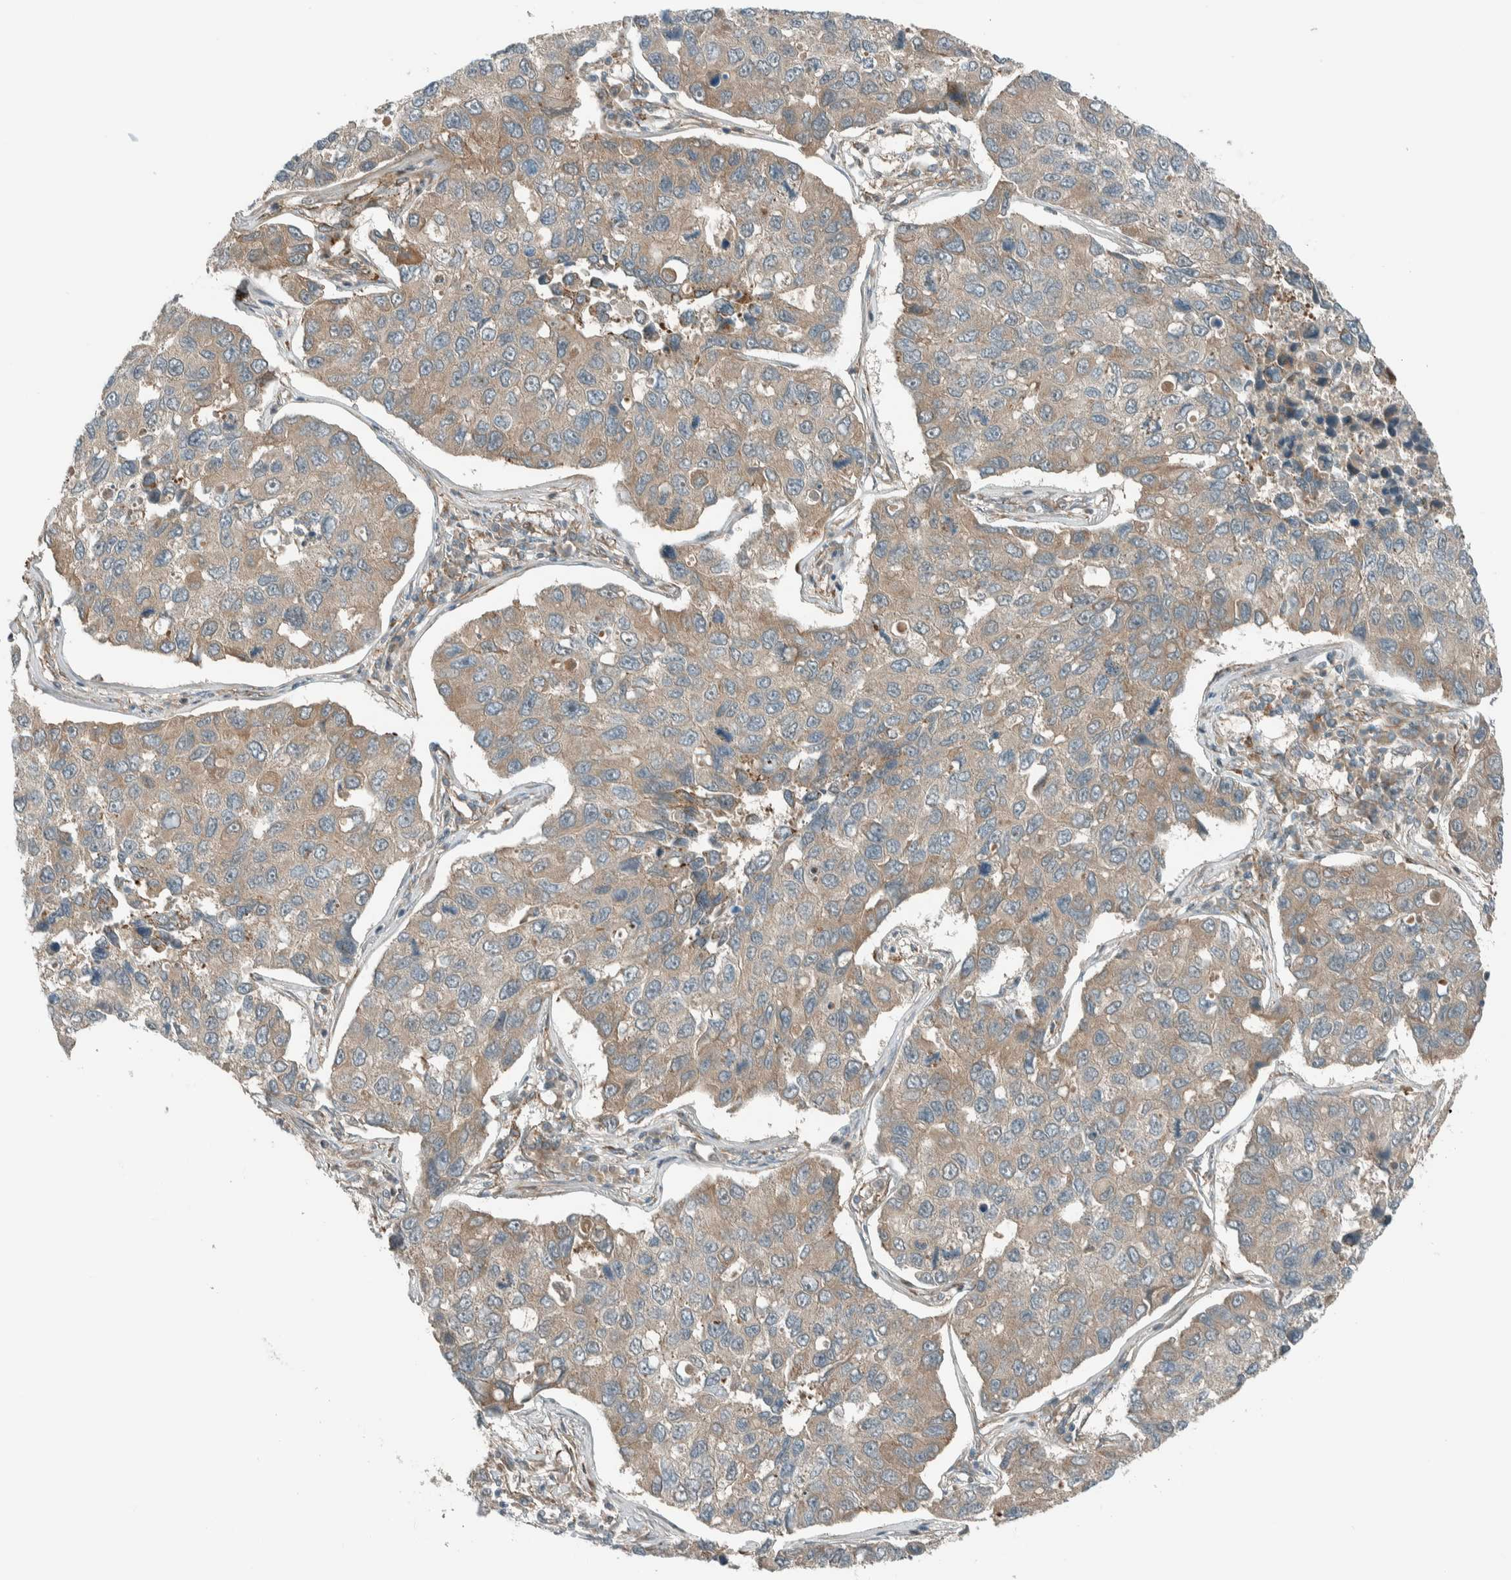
{"staining": {"intensity": "weak", "quantity": ">75%", "location": "cytoplasmic/membranous"}, "tissue": "lung cancer", "cell_type": "Tumor cells", "image_type": "cancer", "snomed": [{"axis": "morphology", "description": "Adenocarcinoma, NOS"}, {"axis": "topography", "description": "Lung"}], "caption": "Weak cytoplasmic/membranous expression for a protein is seen in approximately >75% of tumor cells of lung cancer (adenocarcinoma) using immunohistochemistry.", "gene": "EXOC7", "patient": {"sex": "male", "age": 64}}